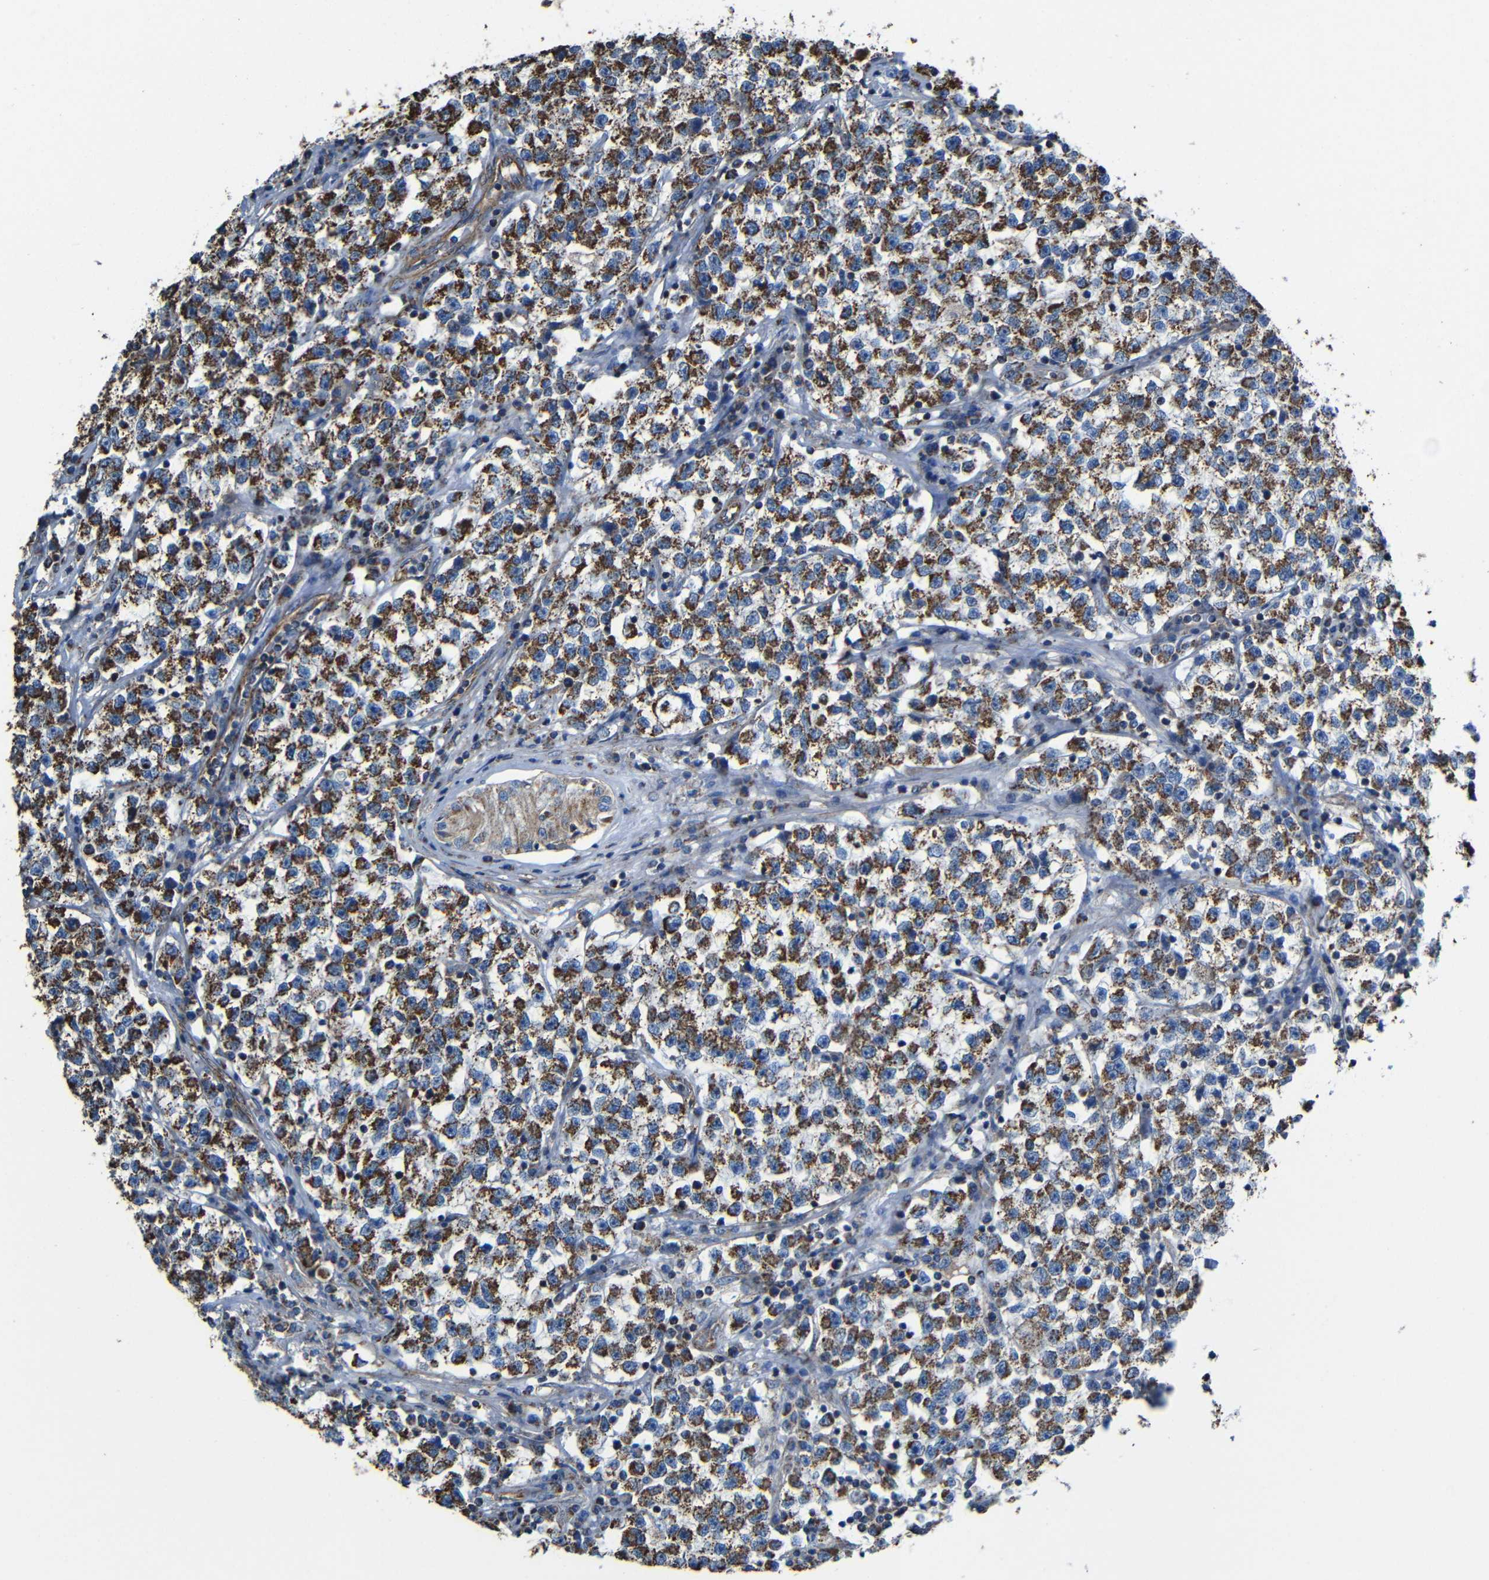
{"staining": {"intensity": "strong", "quantity": ">75%", "location": "cytoplasmic/membranous"}, "tissue": "testis cancer", "cell_type": "Tumor cells", "image_type": "cancer", "snomed": [{"axis": "morphology", "description": "Seminoma, NOS"}, {"axis": "topography", "description": "Testis"}], "caption": "Tumor cells exhibit strong cytoplasmic/membranous positivity in about >75% of cells in testis cancer (seminoma). (Stains: DAB in brown, nuclei in blue, Microscopy: brightfield microscopy at high magnification).", "gene": "INTS6L", "patient": {"sex": "male", "age": 22}}